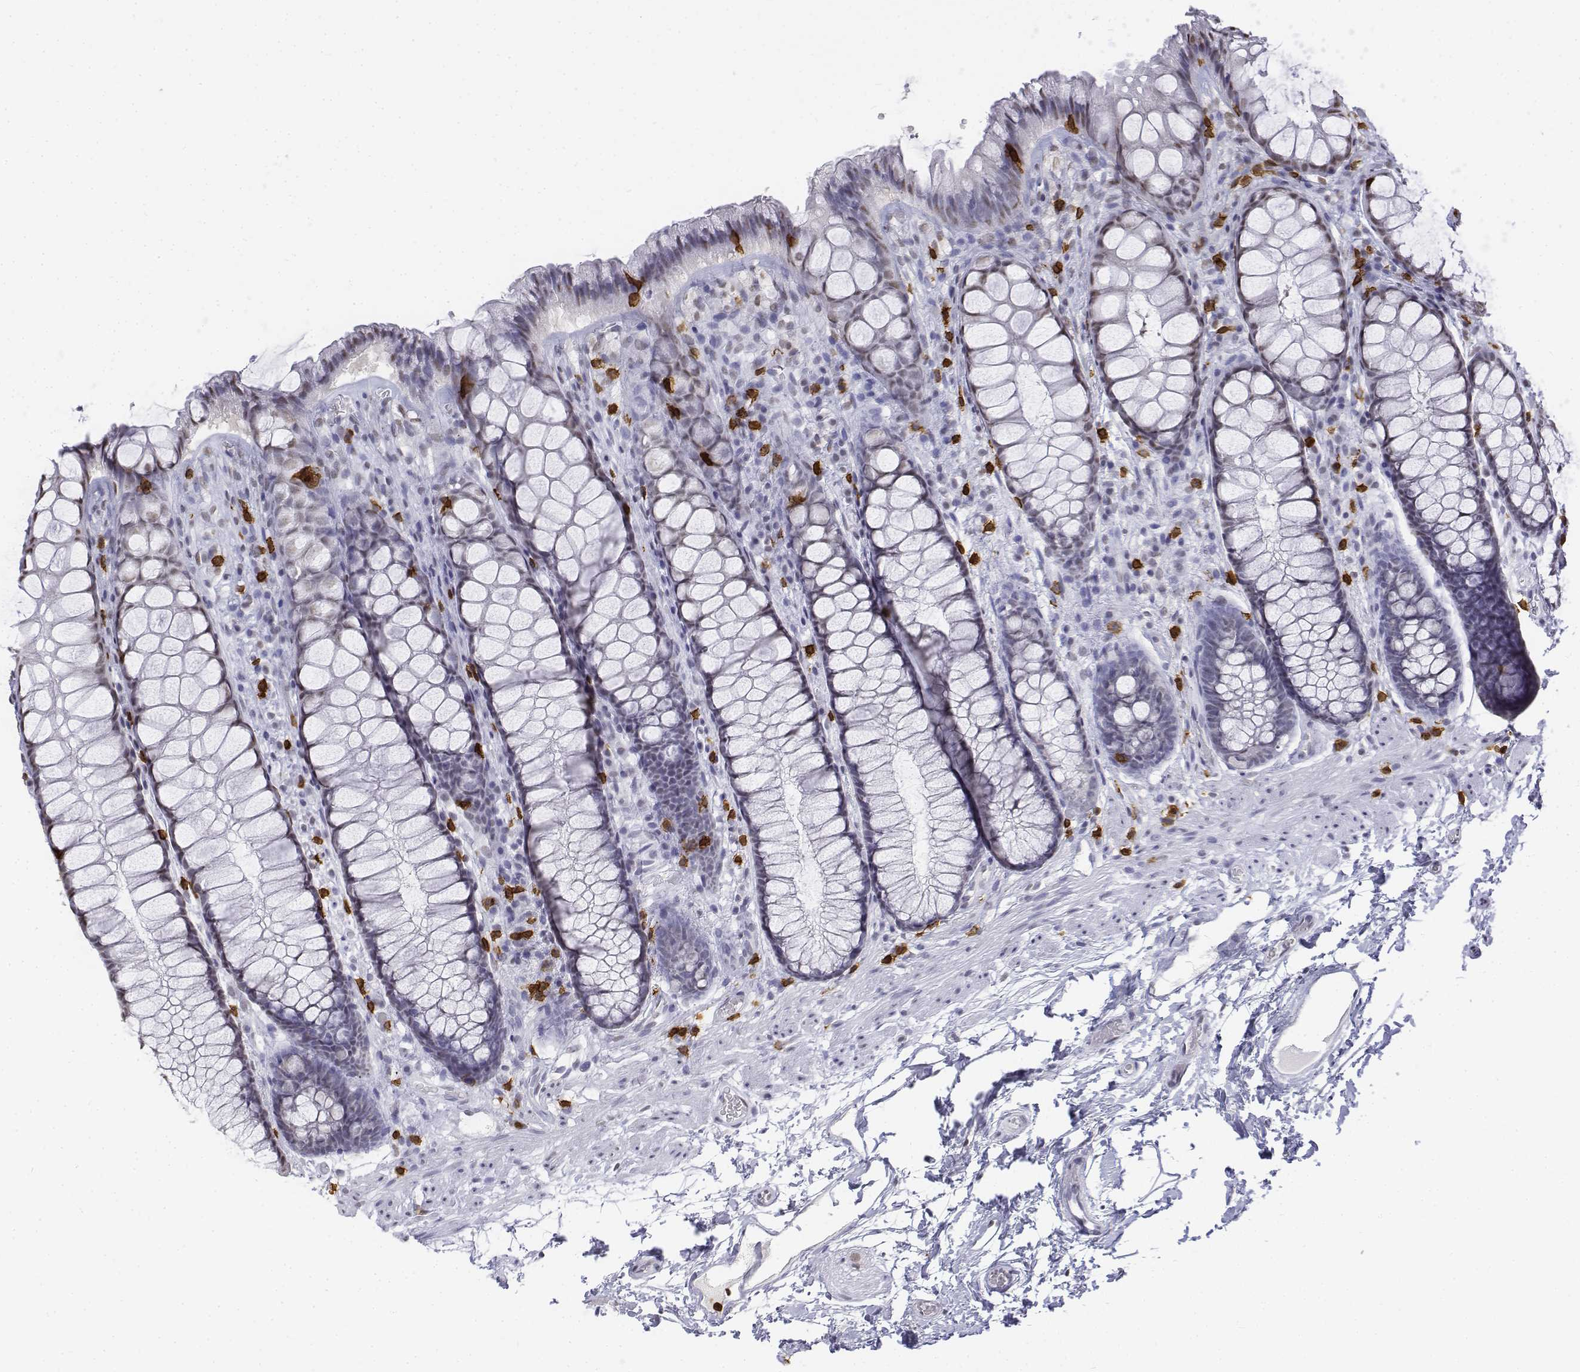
{"staining": {"intensity": "weak", "quantity": "25%-75%", "location": "nuclear"}, "tissue": "rectum", "cell_type": "Glandular cells", "image_type": "normal", "snomed": [{"axis": "morphology", "description": "Normal tissue, NOS"}, {"axis": "topography", "description": "Rectum"}], "caption": "Protein expression by immunohistochemistry (IHC) reveals weak nuclear staining in about 25%-75% of glandular cells in unremarkable rectum. Nuclei are stained in blue.", "gene": "CD3E", "patient": {"sex": "female", "age": 62}}